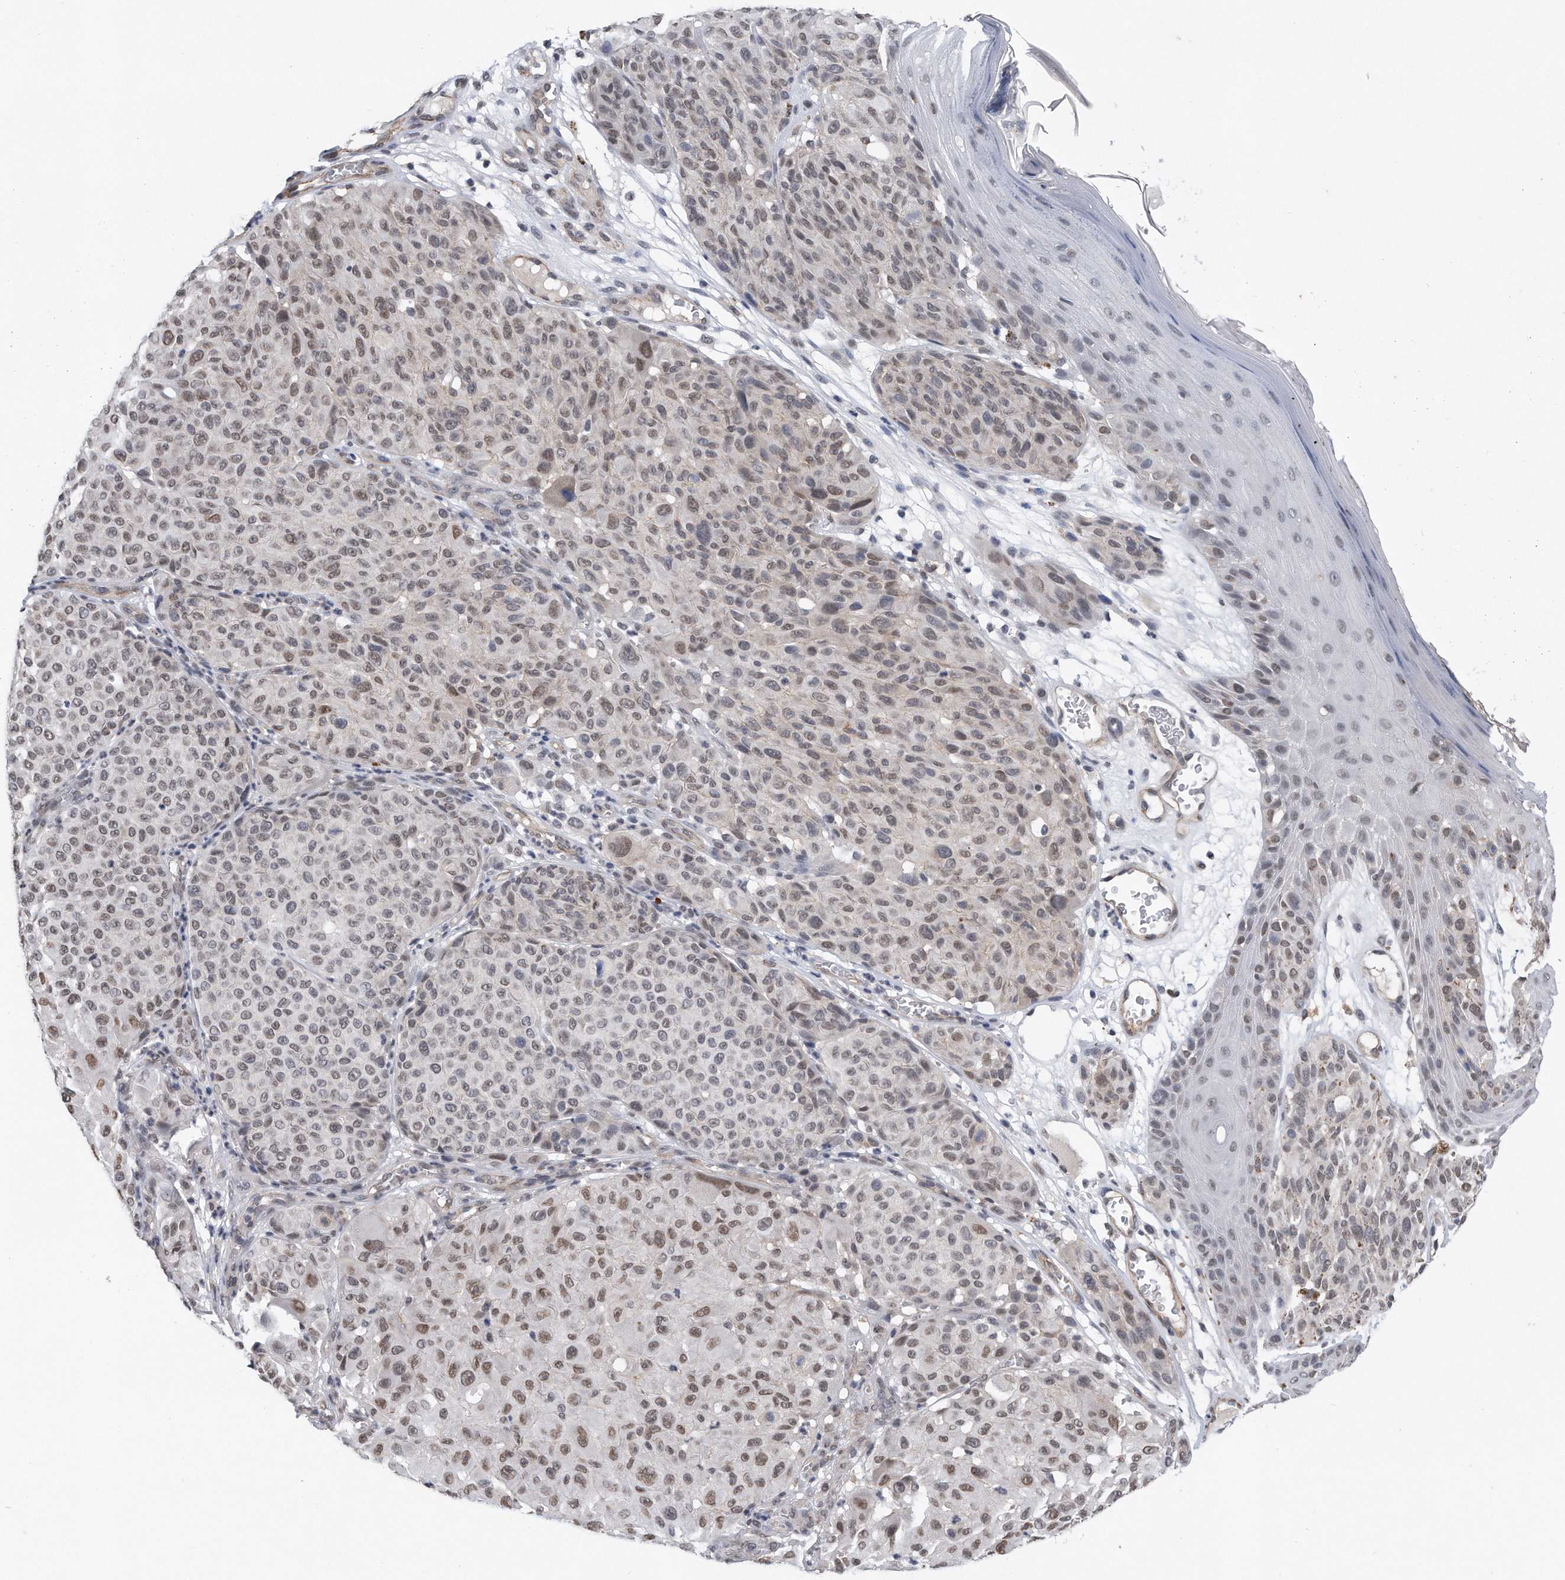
{"staining": {"intensity": "moderate", "quantity": "25%-75%", "location": "nuclear"}, "tissue": "melanoma", "cell_type": "Tumor cells", "image_type": "cancer", "snomed": [{"axis": "morphology", "description": "Malignant melanoma, NOS"}, {"axis": "topography", "description": "Skin"}], "caption": "Approximately 25%-75% of tumor cells in melanoma show moderate nuclear protein staining as visualized by brown immunohistochemical staining.", "gene": "TP53INP1", "patient": {"sex": "male", "age": 83}}